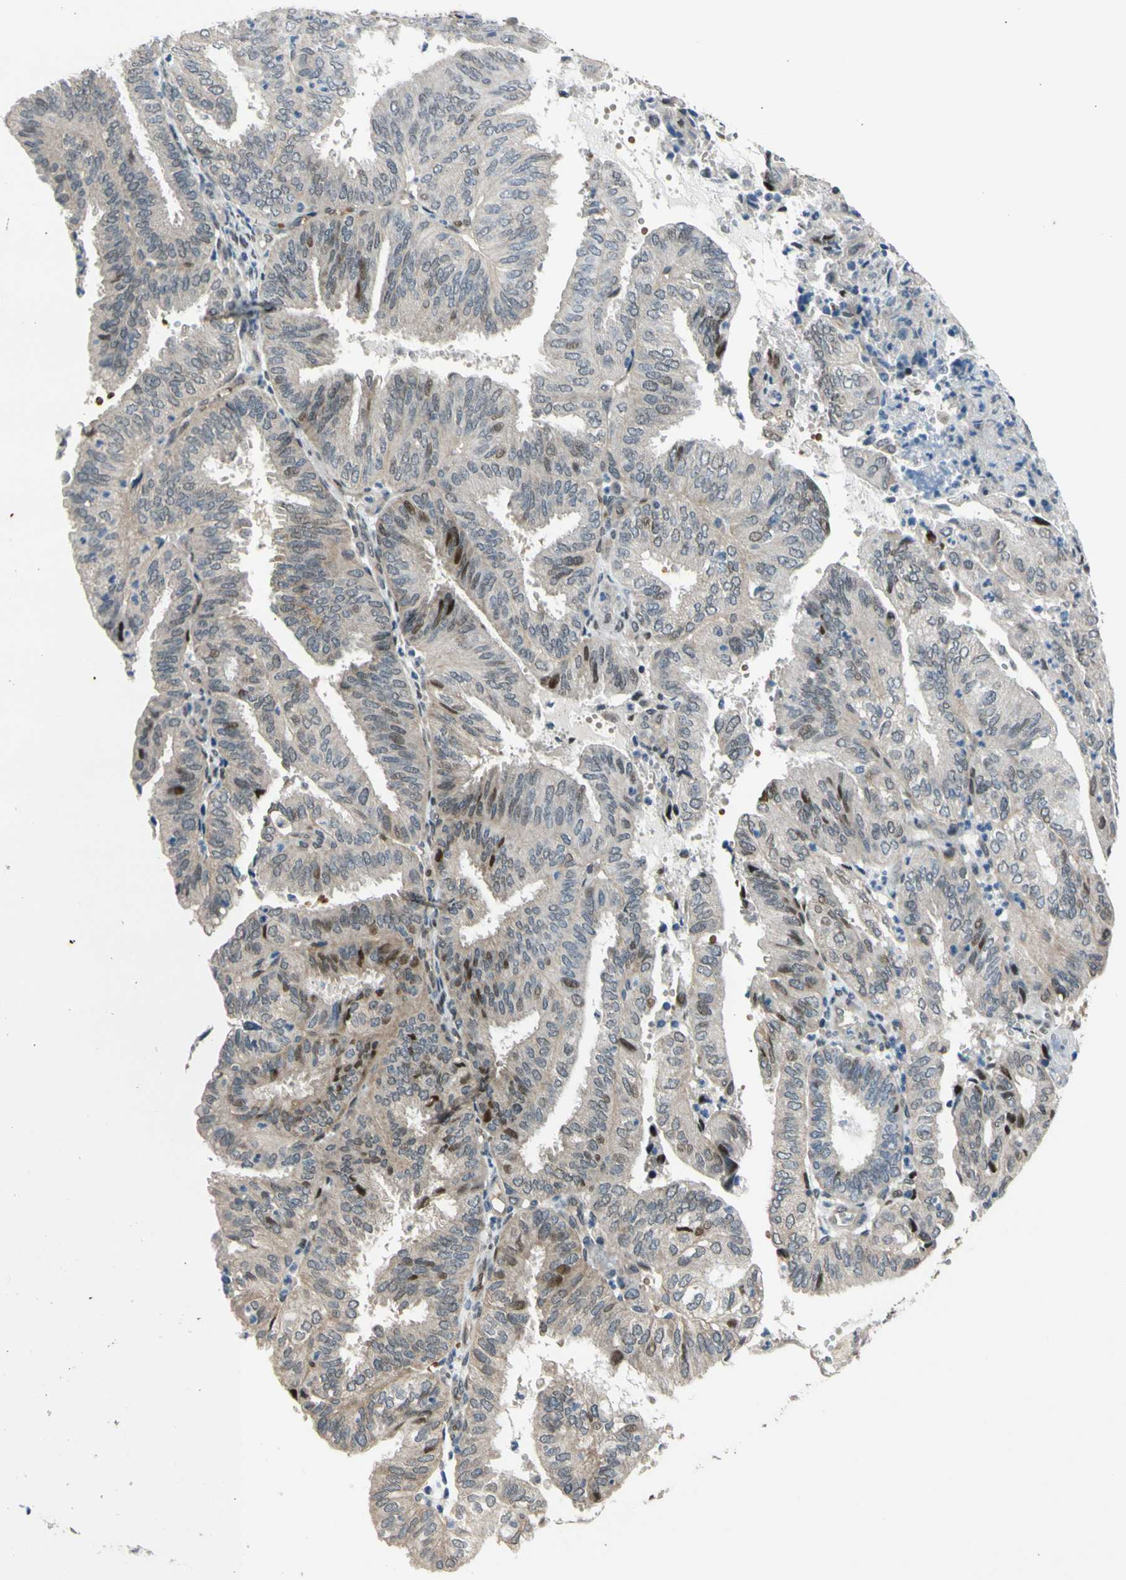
{"staining": {"intensity": "moderate", "quantity": "25%-75%", "location": "nuclear"}, "tissue": "endometrial cancer", "cell_type": "Tumor cells", "image_type": "cancer", "snomed": [{"axis": "morphology", "description": "Adenocarcinoma, NOS"}, {"axis": "topography", "description": "Uterus"}], "caption": "Endometrial adenocarcinoma tissue demonstrates moderate nuclear positivity in about 25%-75% of tumor cells, visualized by immunohistochemistry.", "gene": "ZNF184", "patient": {"sex": "female", "age": 60}}